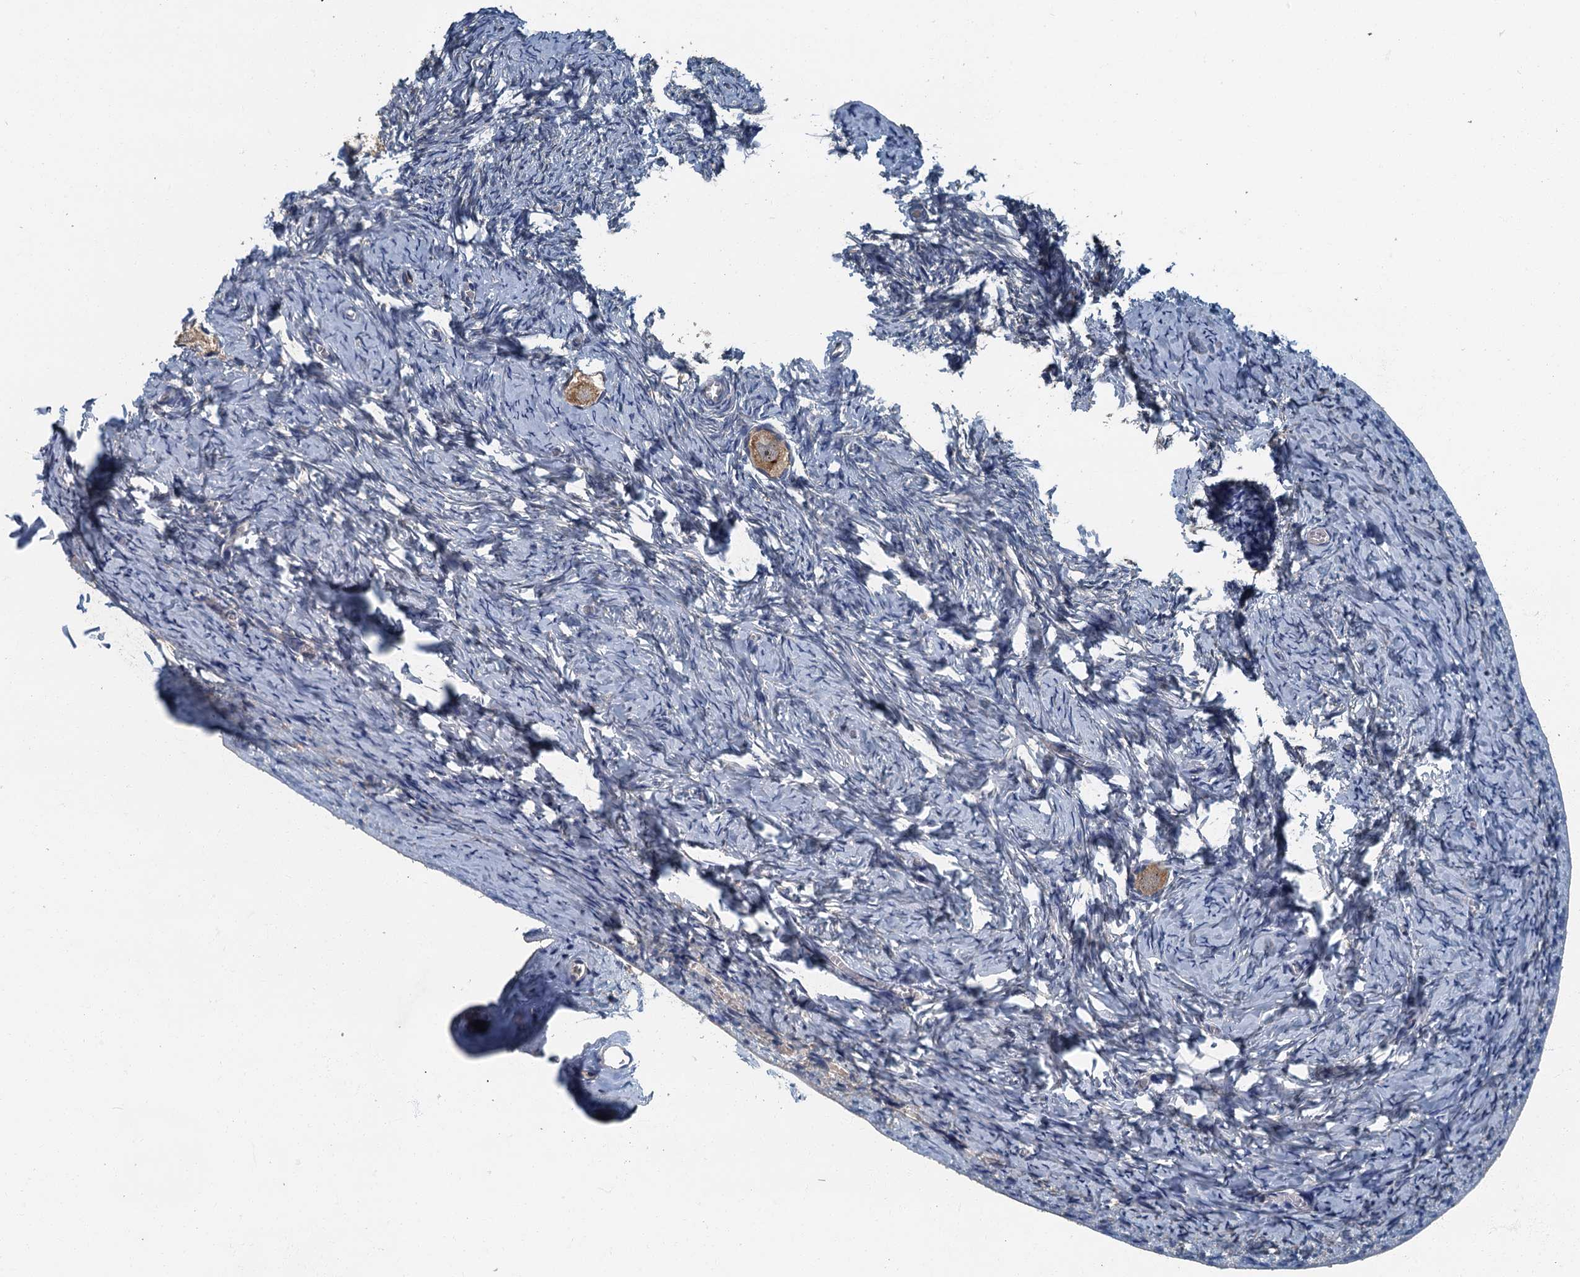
{"staining": {"intensity": "moderate", "quantity": ">75%", "location": "cytoplasmic/membranous"}, "tissue": "ovary", "cell_type": "Follicle cells", "image_type": "normal", "snomed": [{"axis": "morphology", "description": "Normal tissue, NOS"}, {"axis": "topography", "description": "Ovary"}], "caption": "Immunohistochemistry (IHC) of unremarkable human ovary reveals medium levels of moderate cytoplasmic/membranous positivity in about >75% of follicle cells.", "gene": "DDX49", "patient": {"sex": "female", "age": 27}}